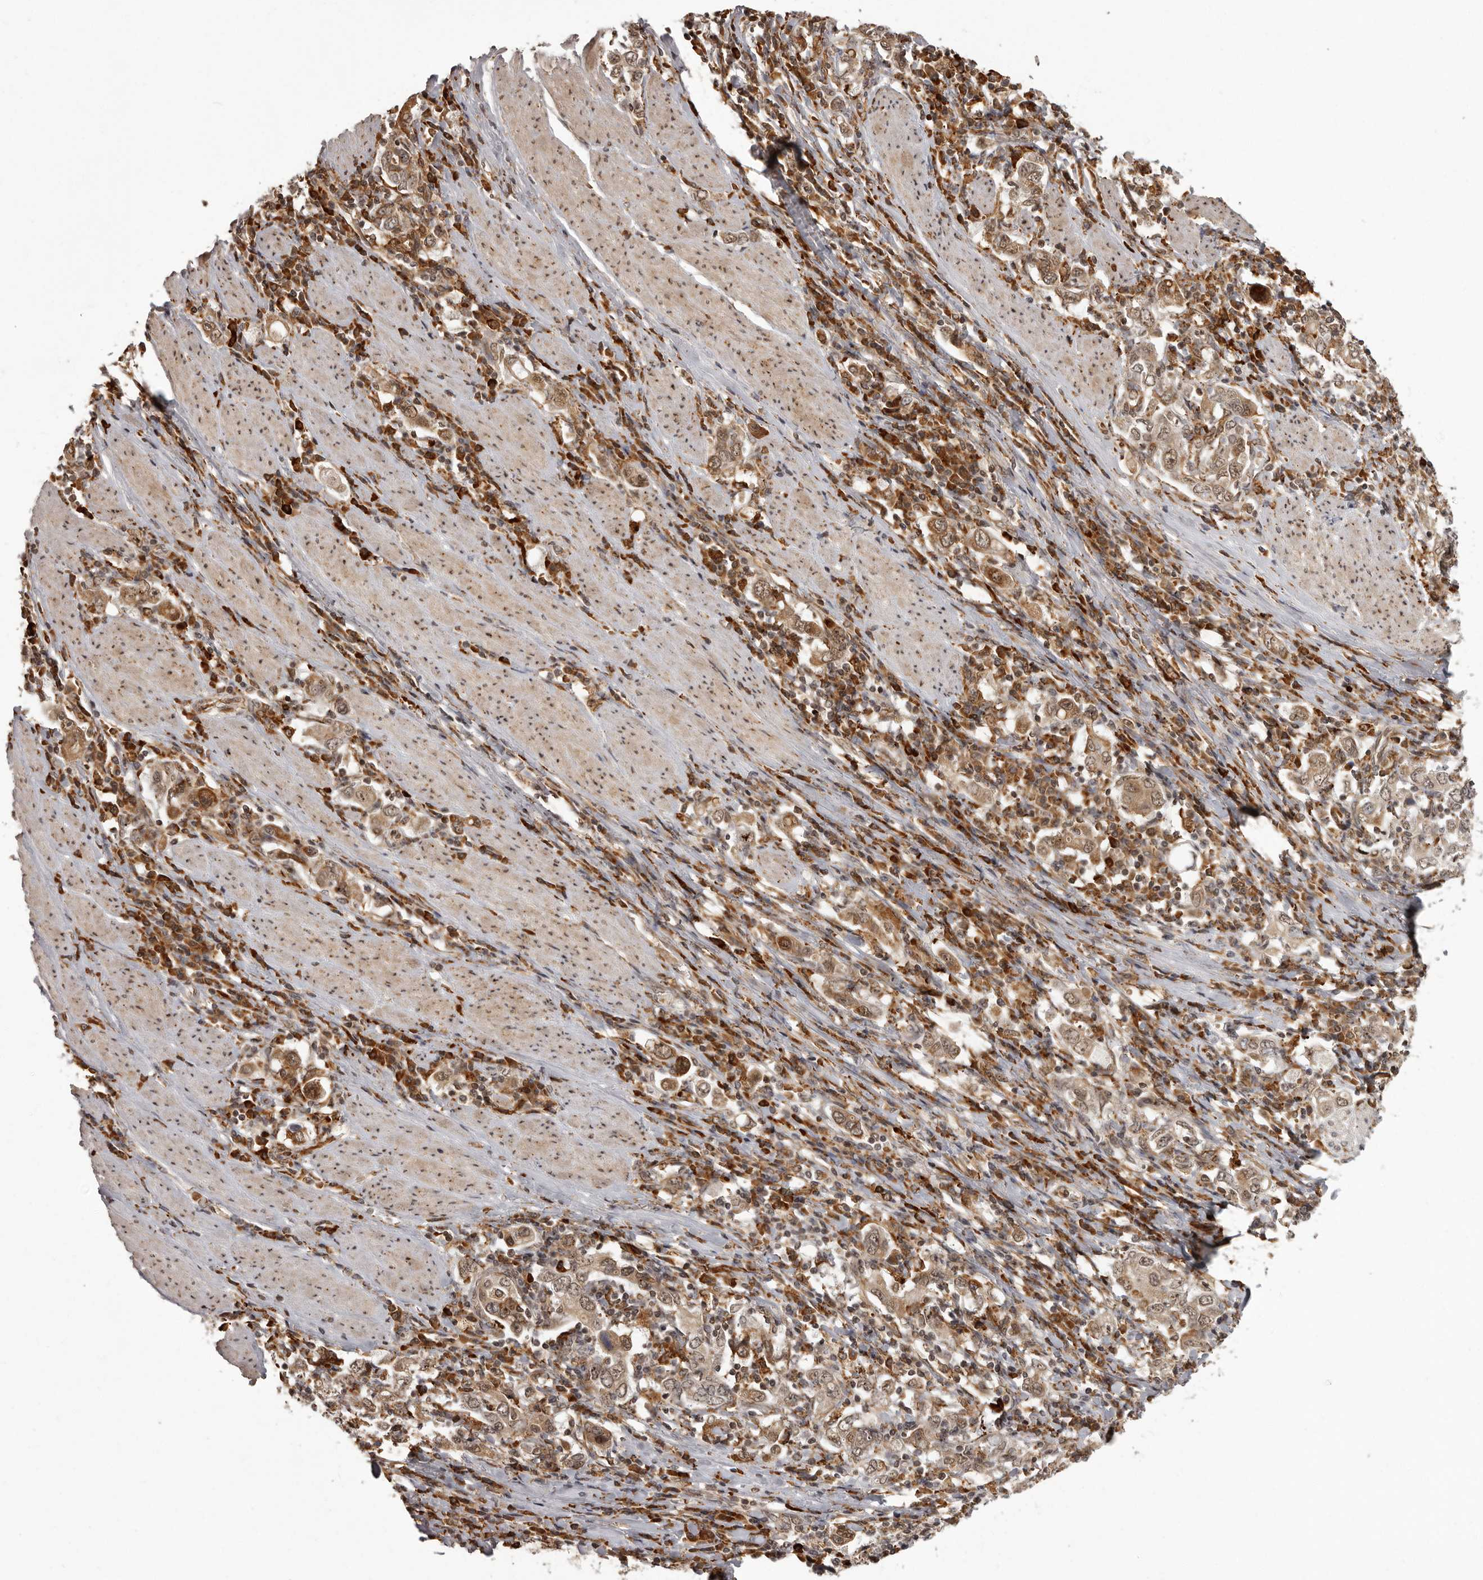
{"staining": {"intensity": "moderate", "quantity": ">75%", "location": "cytoplasmic/membranous,nuclear"}, "tissue": "stomach cancer", "cell_type": "Tumor cells", "image_type": "cancer", "snomed": [{"axis": "morphology", "description": "Adenocarcinoma, NOS"}, {"axis": "topography", "description": "Stomach, upper"}], "caption": "Stomach adenocarcinoma stained for a protein (brown) demonstrates moderate cytoplasmic/membranous and nuclear positive positivity in about >75% of tumor cells.", "gene": "IL32", "patient": {"sex": "male", "age": 62}}